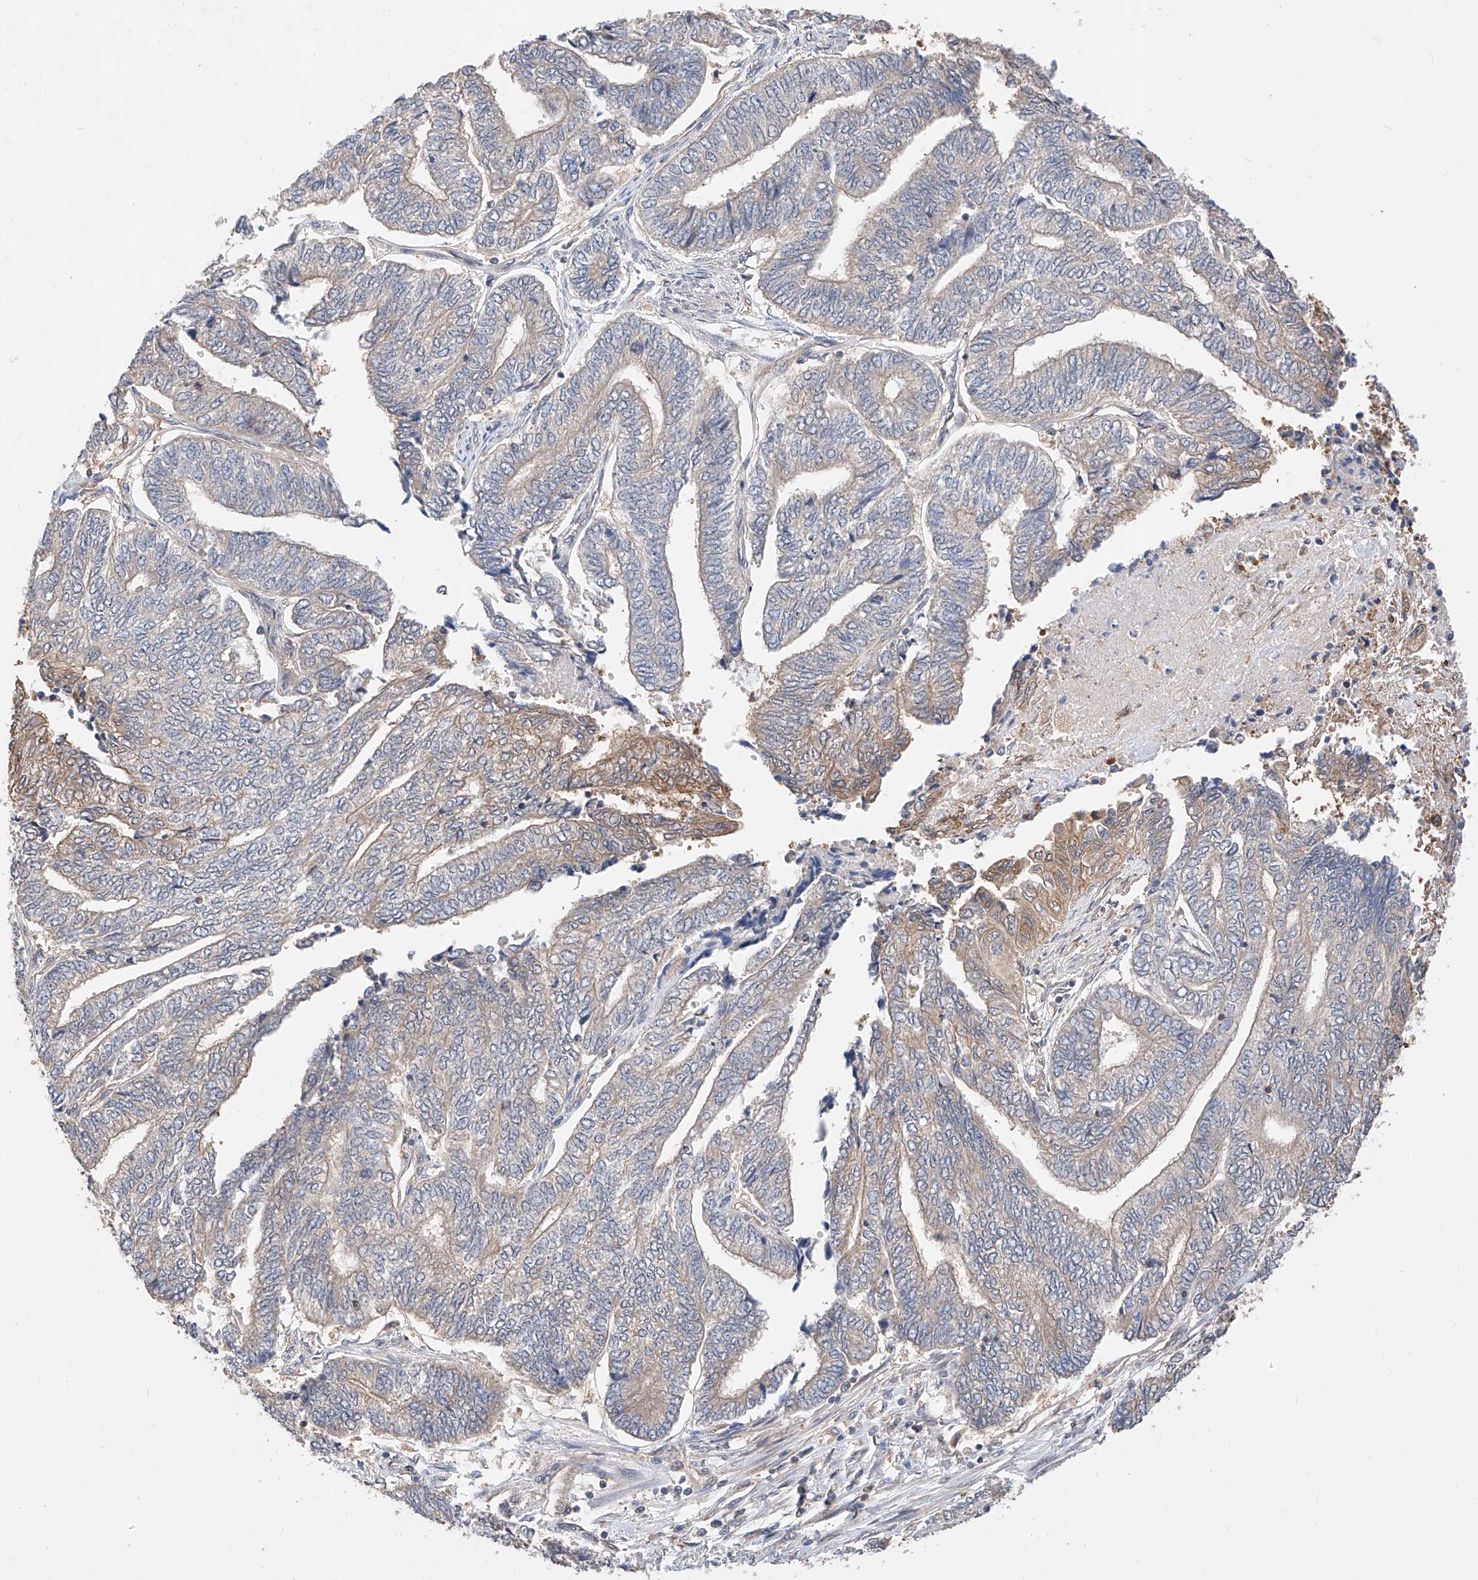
{"staining": {"intensity": "moderate", "quantity": "<25%", "location": "cytoplasmic/membranous"}, "tissue": "endometrial cancer", "cell_type": "Tumor cells", "image_type": "cancer", "snomed": [{"axis": "morphology", "description": "Adenocarcinoma, NOS"}, {"axis": "topography", "description": "Uterus"}, {"axis": "topography", "description": "Endometrium"}], "caption": "Immunohistochemistry (IHC) histopathology image of neoplastic tissue: endometrial adenocarcinoma stained using IHC shows low levels of moderate protein expression localized specifically in the cytoplasmic/membranous of tumor cells, appearing as a cytoplasmic/membranous brown color.", "gene": "ZSCAN4", "patient": {"sex": "female", "age": 70}}